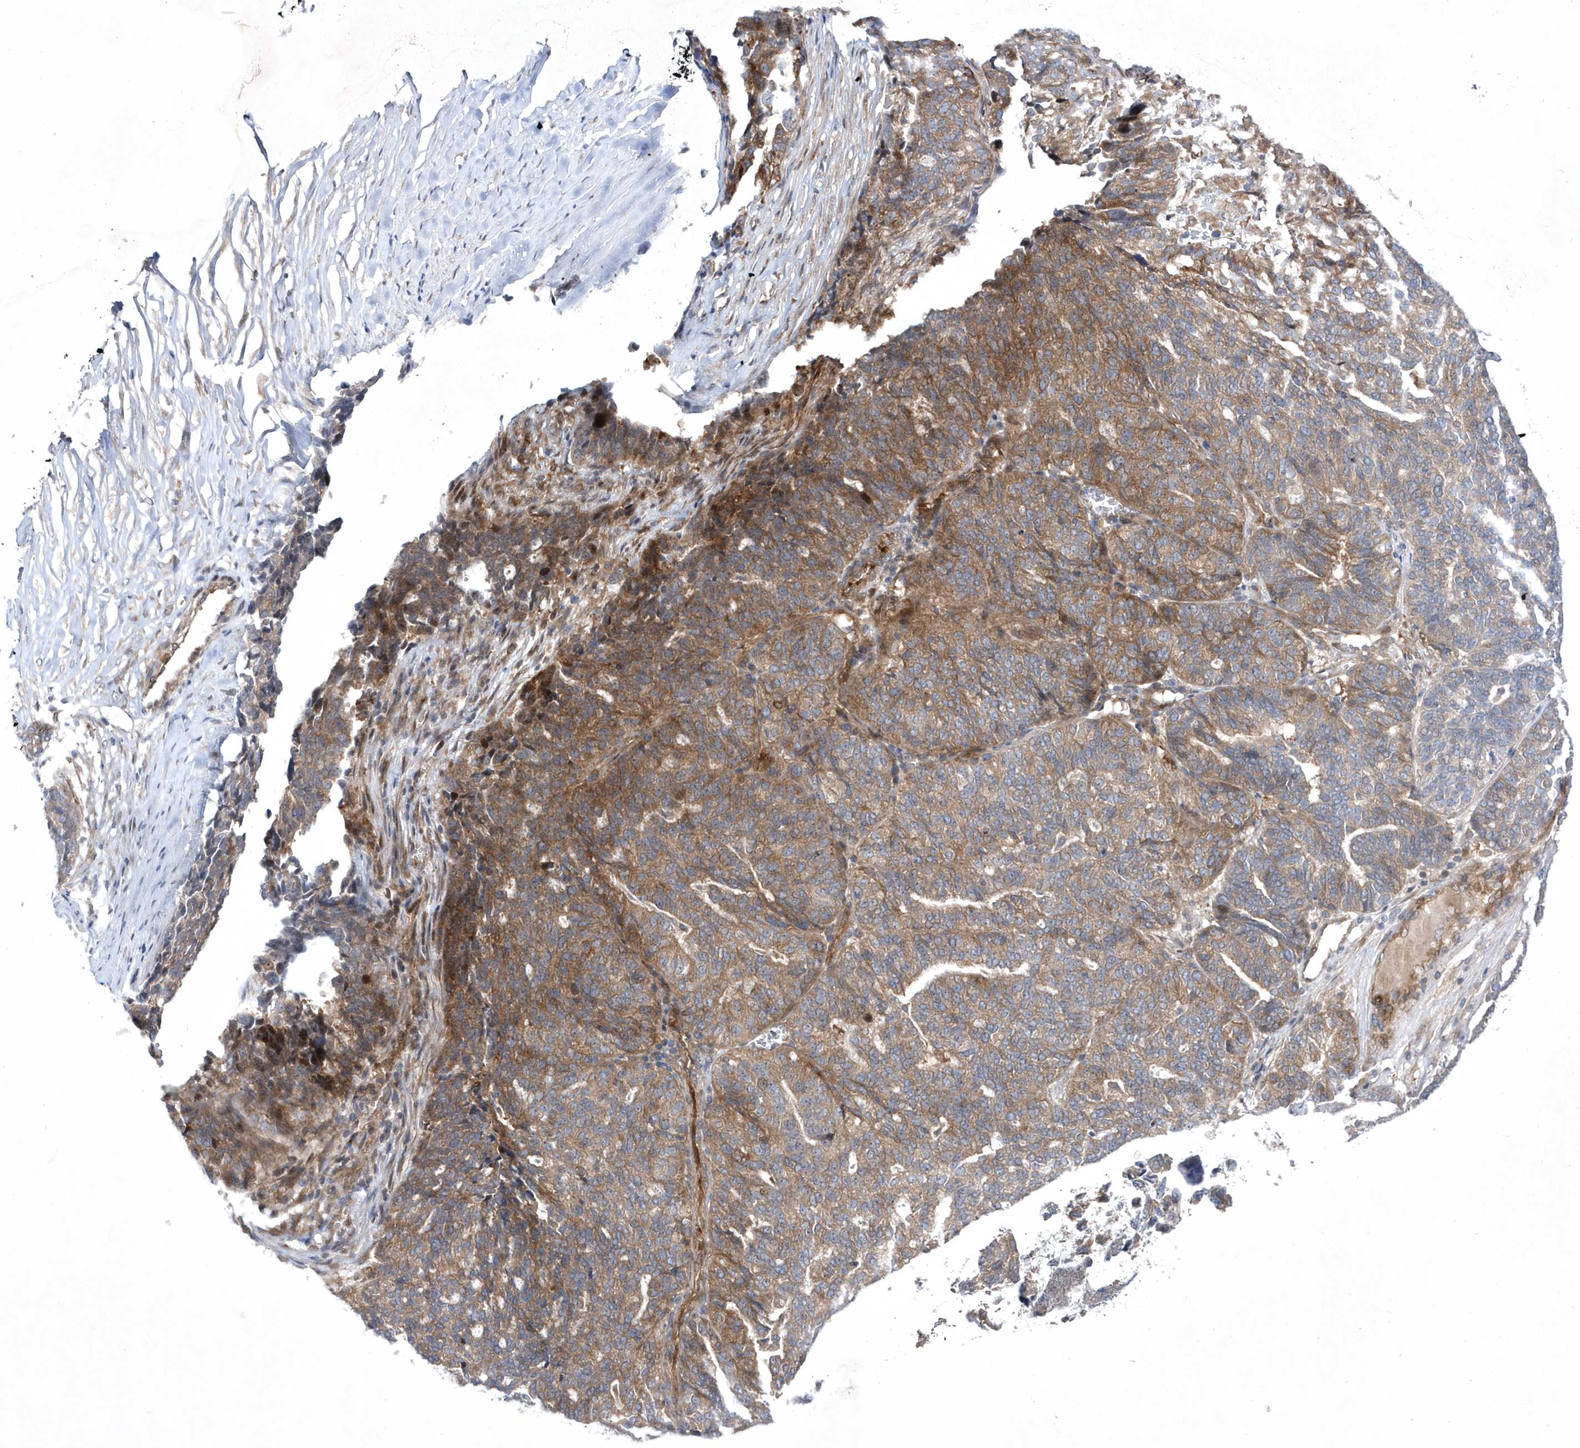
{"staining": {"intensity": "moderate", "quantity": ">75%", "location": "cytoplasmic/membranous"}, "tissue": "ovarian cancer", "cell_type": "Tumor cells", "image_type": "cancer", "snomed": [{"axis": "morphology", "description": "Cystadenocarcinoma, serous, NOS"}, {"axis": "topography", "description": "Ovary"}], "caption": "Moderate cytoplasmic/membranous positivity for a protein is seen in approximately >75% of tumor cells of ovarian cancer using IHC.", "gene": "DSPP", "patient": {"sex": "female", "age": 59}}